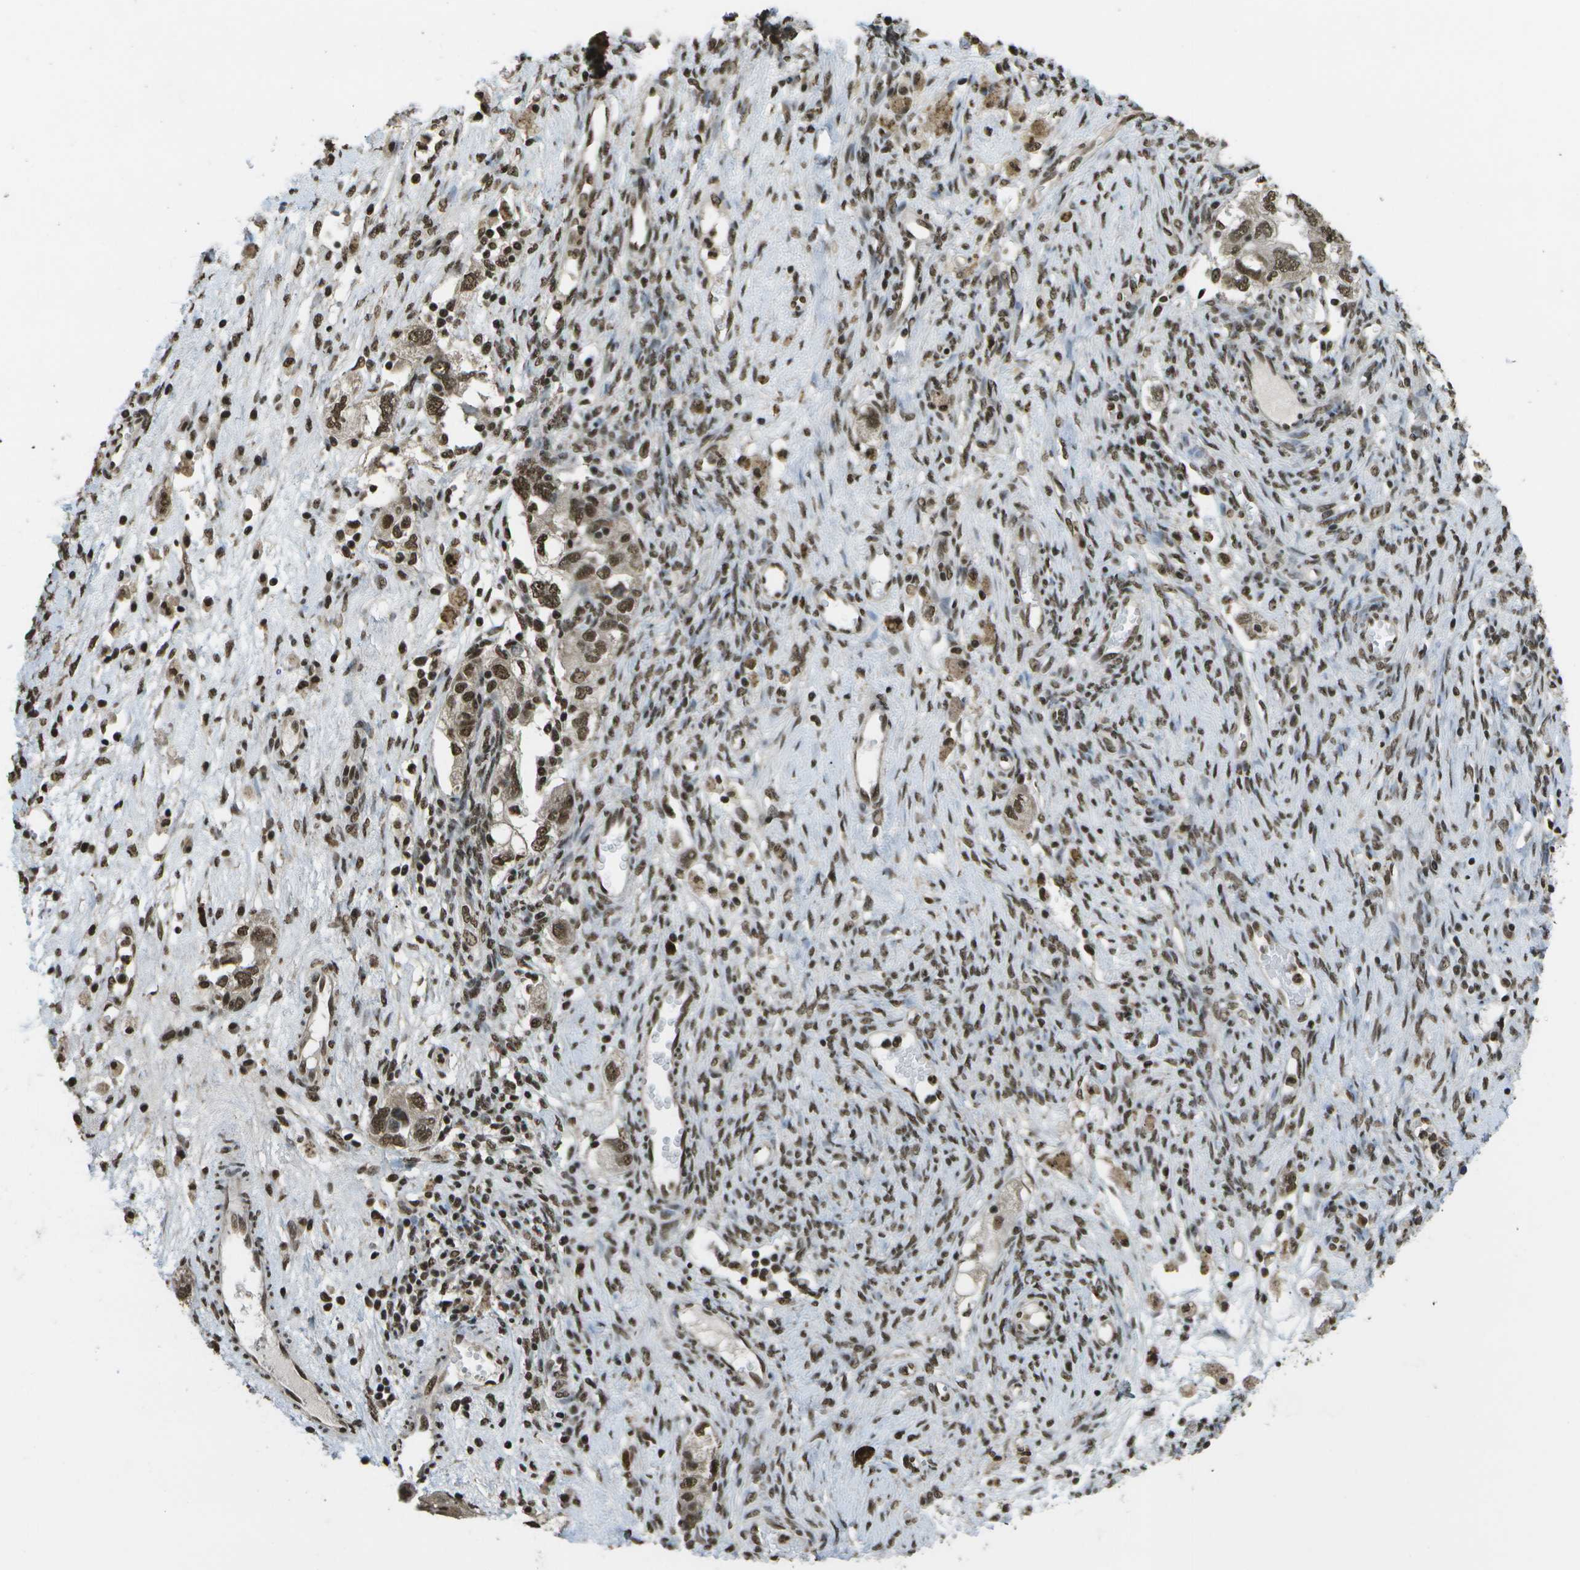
{"staining": {"intensity": "strong", "quantity": ">75%", "location": "nuclear"}, "tissue": "ovarian cancer", "cell_type": "Tumor cells", "image_type": "cancer", "snomed": [{"axis": "morphology", "description": "Carcinoma, NOS"}, {"axis": "morphology", "description": "Cystadenocarcinoma, serous, NOS"}, {"axis": "topography", "description": "Ovary"}], "caption": "This histopathology image demonstrates immunohistochemistry staining of human ovarian cancer, with high strong nuclear expression in about >75% of tumor cells.", "gene": "SPEN", "patient": {"sex": "female", "age": 69}}